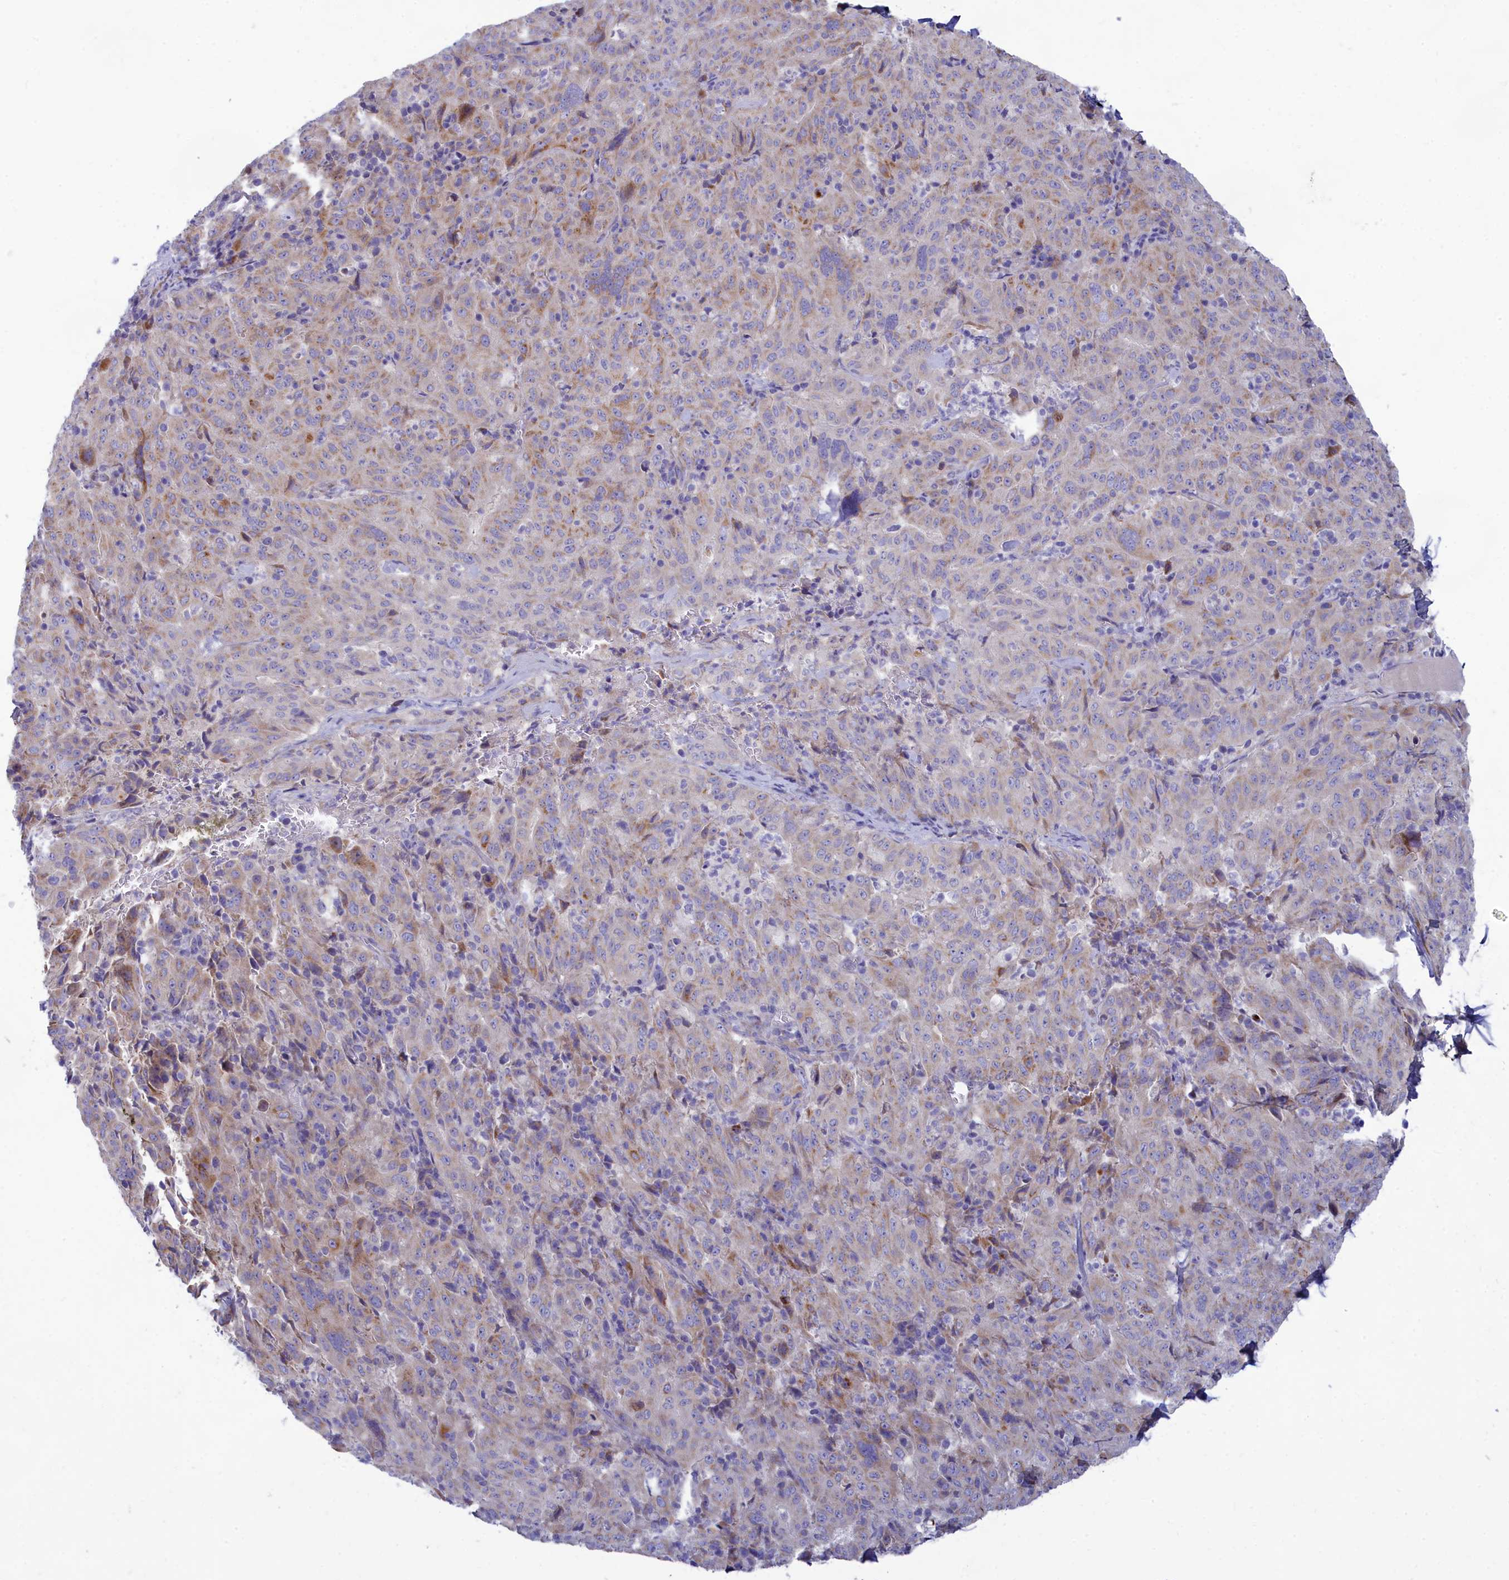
{"staining": {"intensity": "moderate", "quantity": "<25%", "location": "cytoplasmic/membranous"}, "tissue": "pancreatic cancer", "cell_type": "Tumor cells", "image_type": "cancer", "snomed": [{"axis": "morphology", "description": "Adenocarcinoma, NOS"}, {"axis": "topography", "description": "Pancreas"}], "caption": "Immunohistochemical staining of human pancreatic cancer (adenocarcinoma) displays low levels of moderate cytoplasmic/membranous staining in approximately <25% of tumor cells. The staining was performed using DAB (3,3'-diaminobenzidine) to visualize the protein expression in brown, while the nuclei were stained in blue with hematoxylin (Magnification: 20x).", "gene": "TMEM30B", "patient": {"sex": "male", "age": 63}}